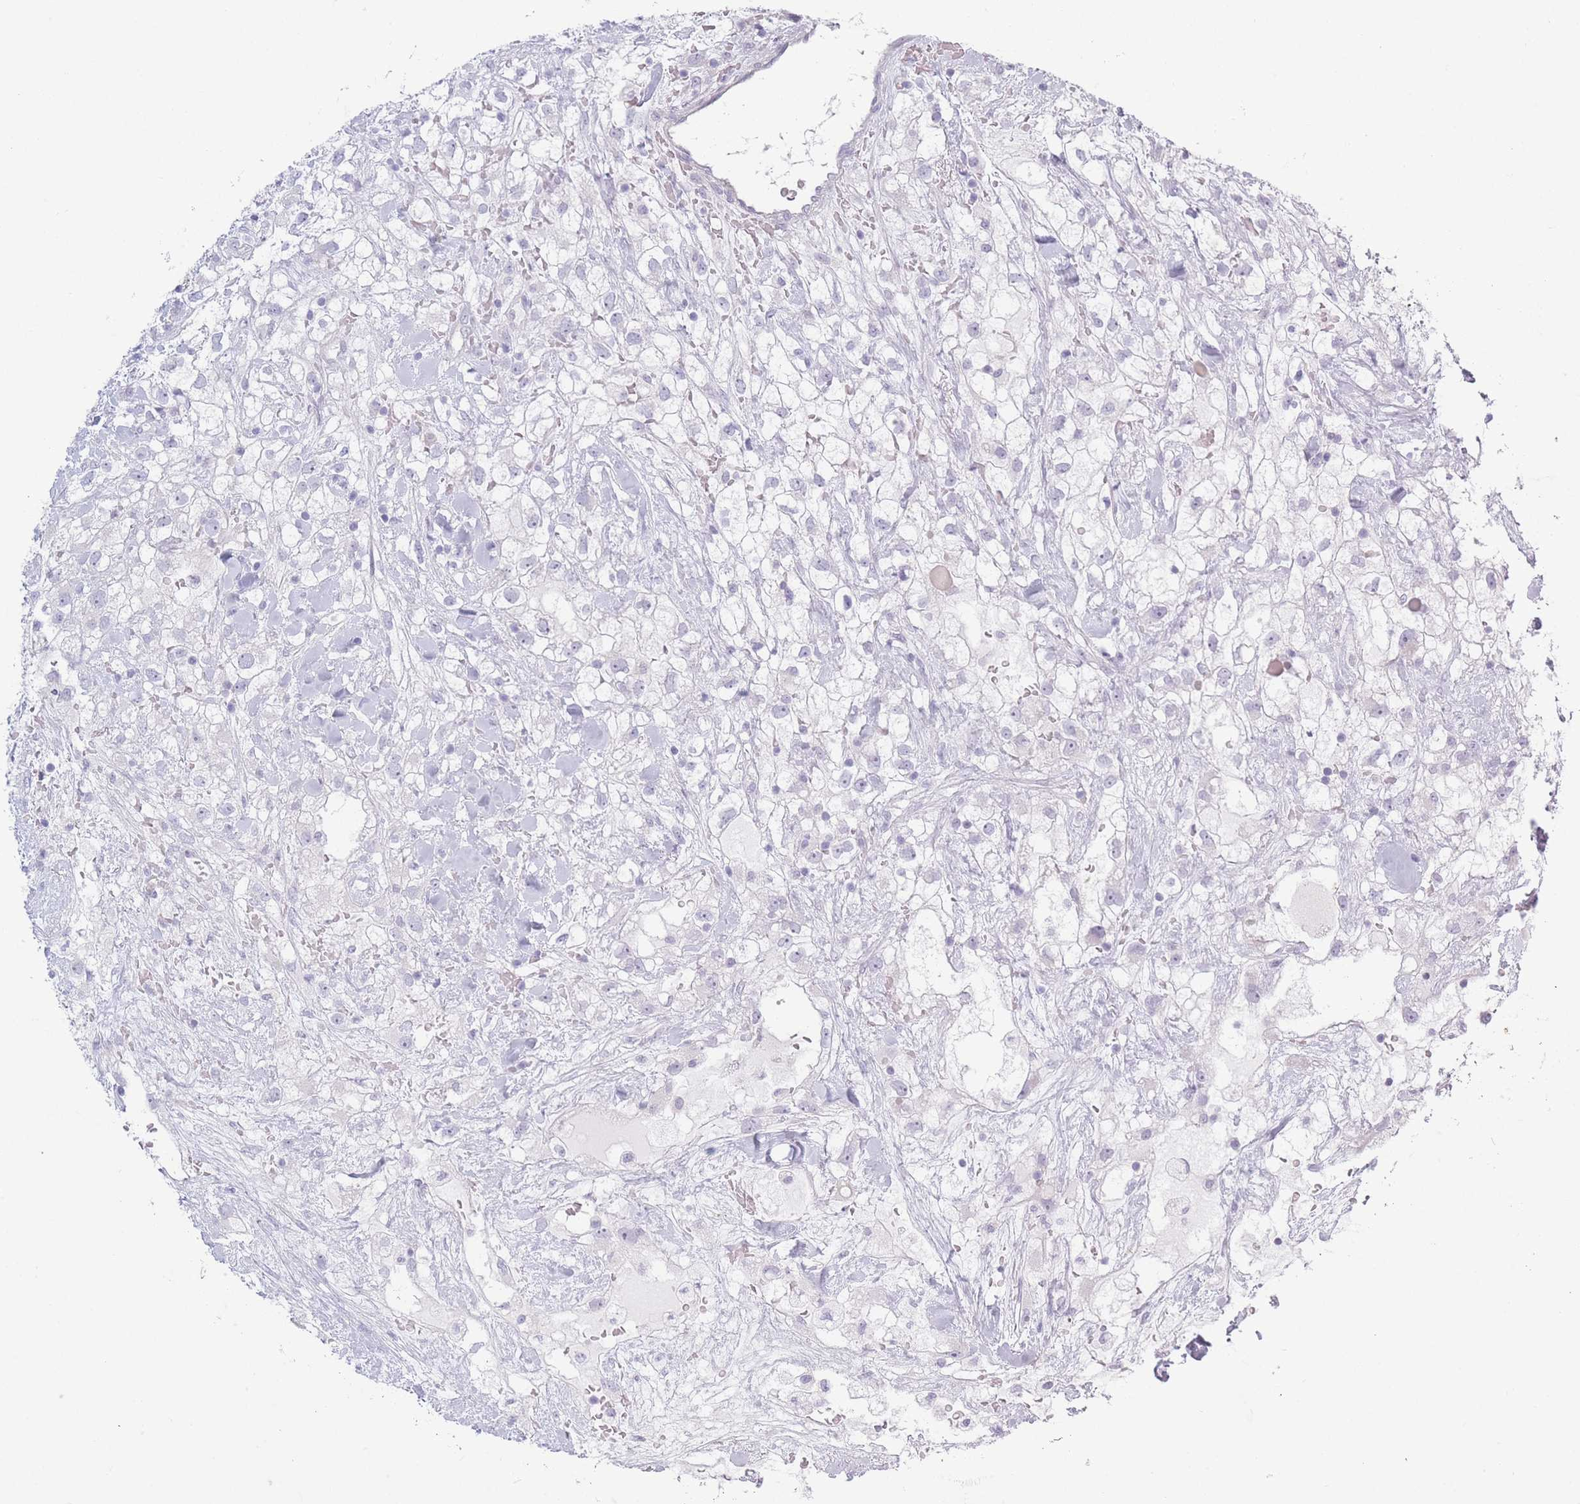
{"staining": {"intensity": "negative", "quantity": "none", "location": "none"}, "tissue": "renal cancer", "cell_type": "Tumor cells", "image_type": "cancer", "snomed": [{"axis": "morphology", "description": "Adenocarcinoma, NOS"}, {"axis": "topography", "description": "Kidney"}], "caption": "An immunohistochemistry (IHC) histopathology image of renal cancer (adenocarcinoma) is shown. There is no staining in tumor cells of renal cancer (adenocarcinoma).", "gene": "PLEKHG2", "patient": {"sex": "male", "age": 59}}